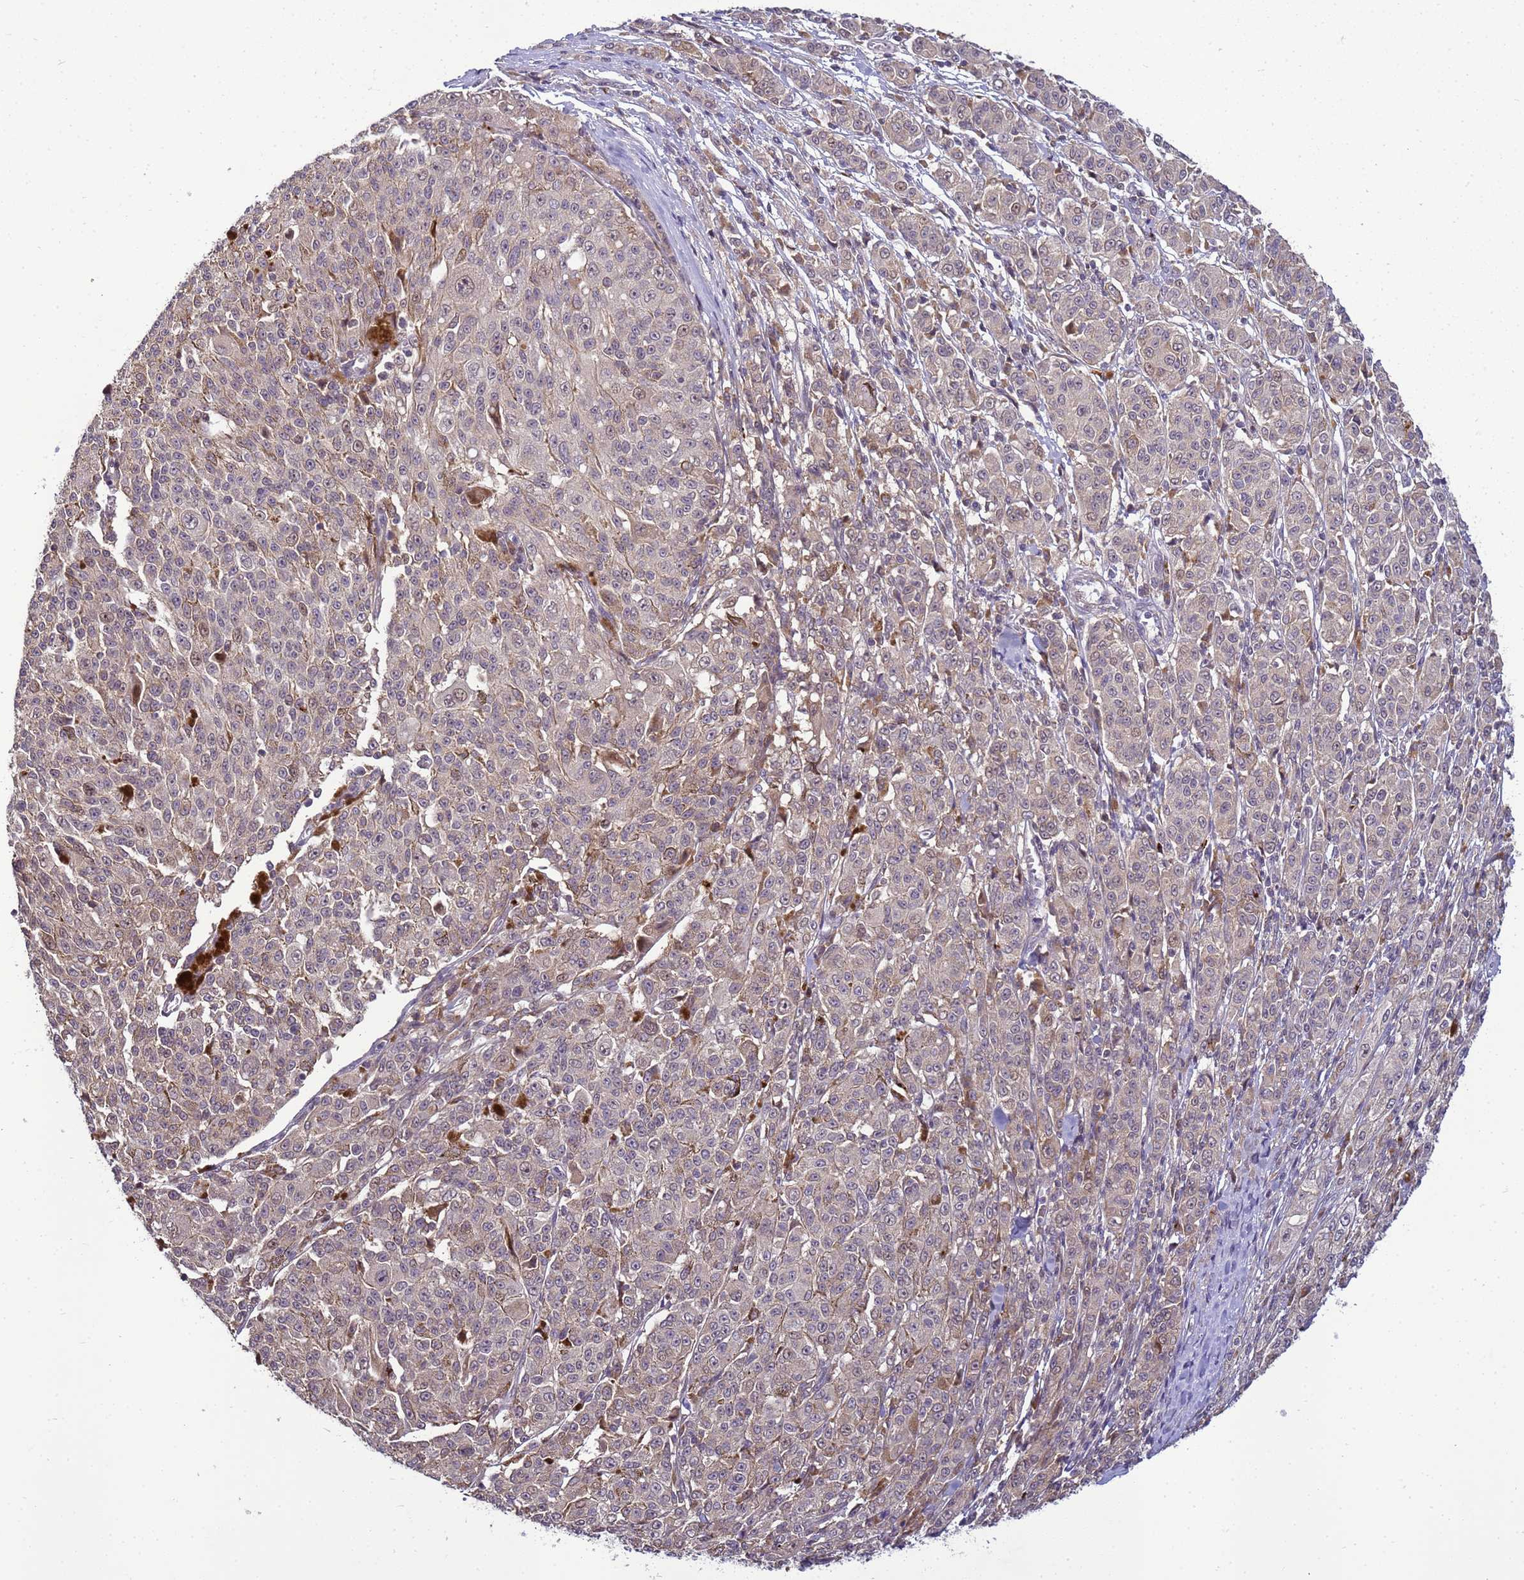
{"staining": {"intensity": "weak", "quantity": "<25%", "location": "cytoplasmic/membranous,nuclear"}, "tissue": "melanoma", "cell_type": "Tumor cells", "image_type": "cancer", "snomed": [{"axis": "morphology", "description": "Malignant melanoma, NOS"}, {"axis": "topography", "description": "Skin"}], "caption": "An immunohistochemistry histopathology image of malignant melanoma is shown. There is no staining in tumor cells of malignant melanoma.", "gene": "TMEM74B", "patient": {"sex": "female", "age": 52}}